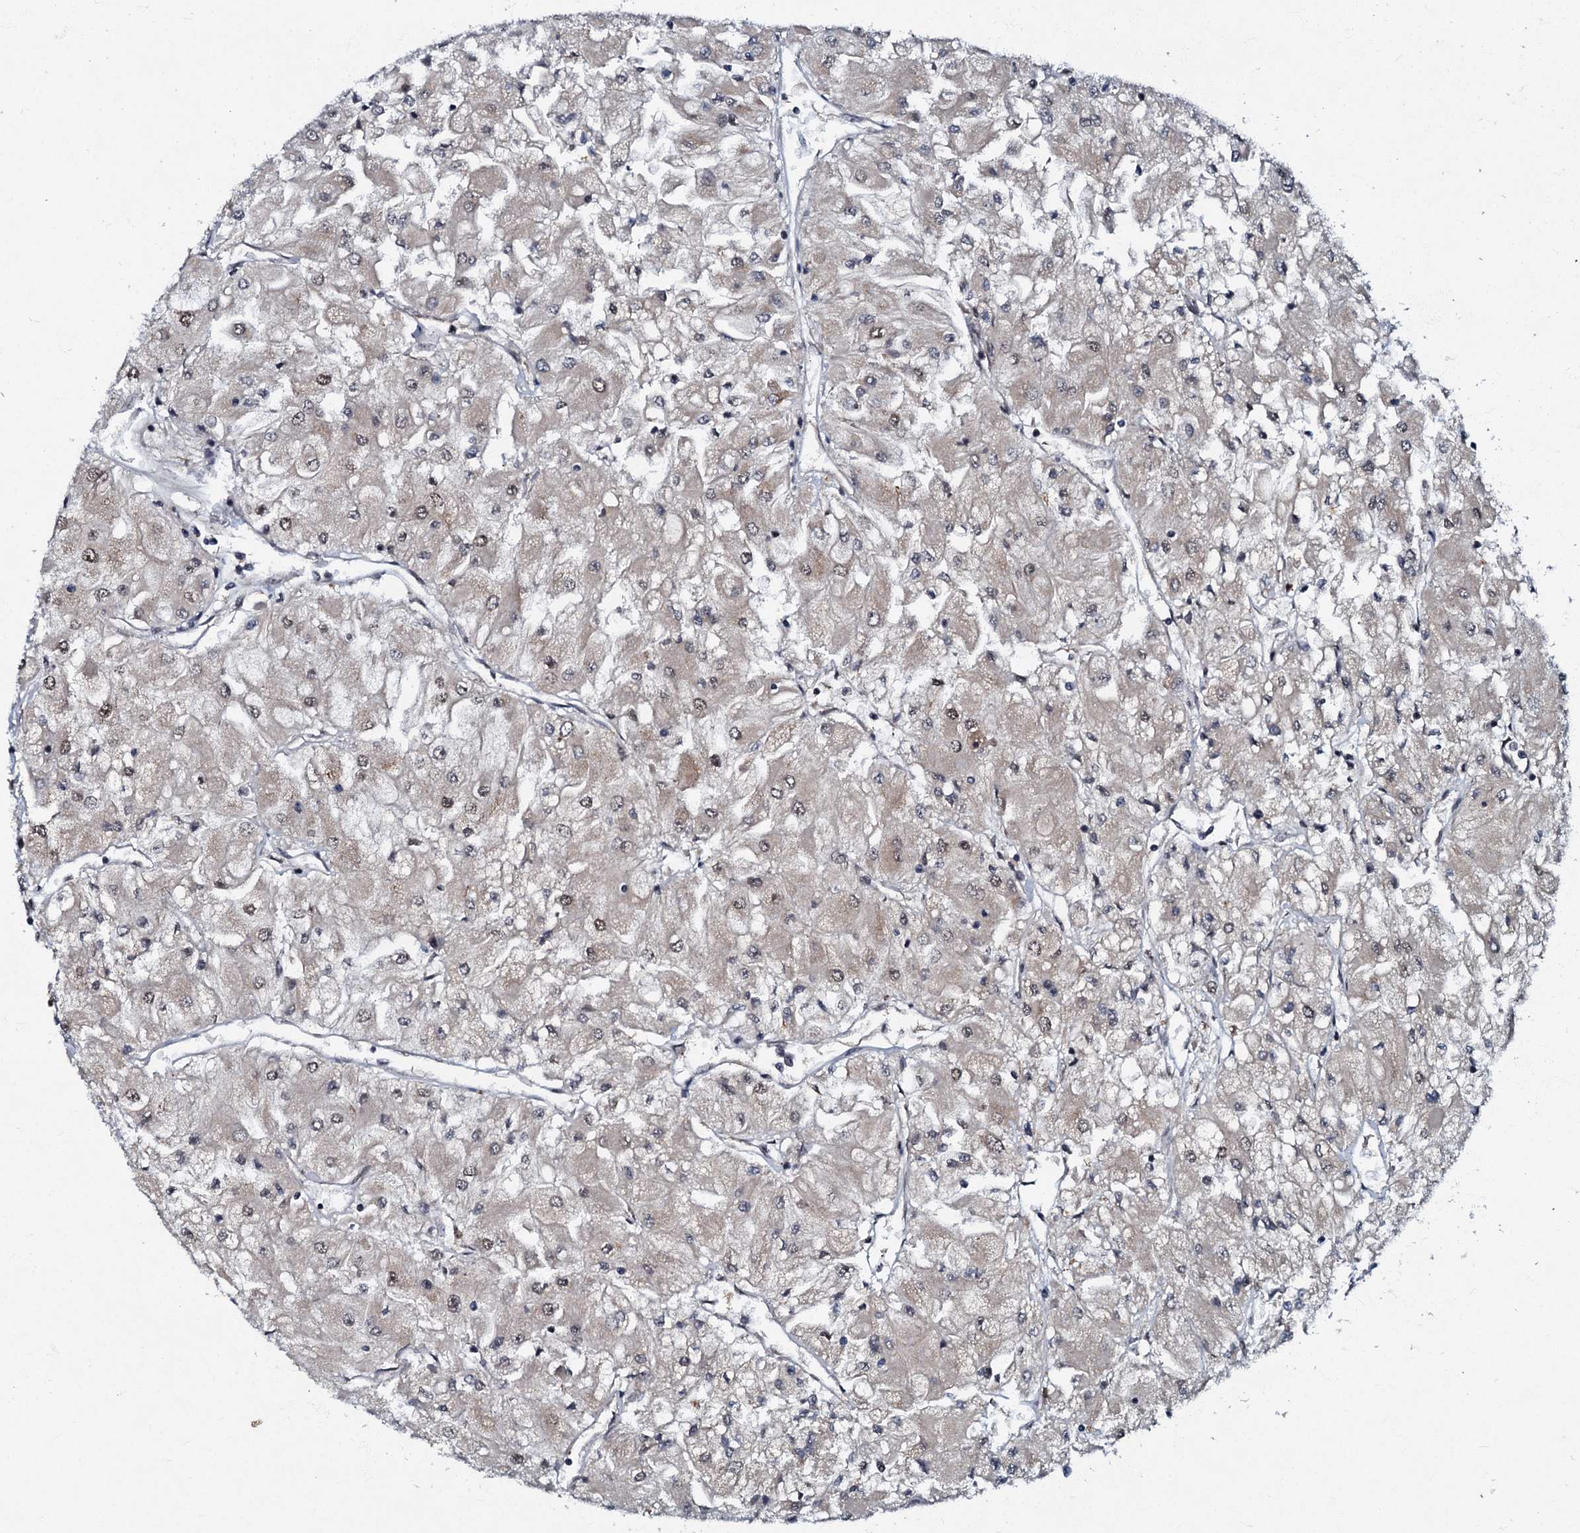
{"staining": {"intensity": "weak", "quantity": "25%-75%", "location": "cytoplasmic/membranous,nuclear"}, "tissue": "renal cancer", "cell_type": "Tumor cells", "image_type": "cancer", "snomed": [{"axis": "morphology", "description": "Adenocarcinoma, NOS"}, {"axis": "topography", "description": "Kidney"}], "caption": "A histopathology image of human renal cancer (adenocarcinoma) stained for a protein displays weak cytoplasmic/membranous and nuclear brown staining in tumor cells.", "gene": "C18orf32", "patient": {"sex": "male", "age": 80}}